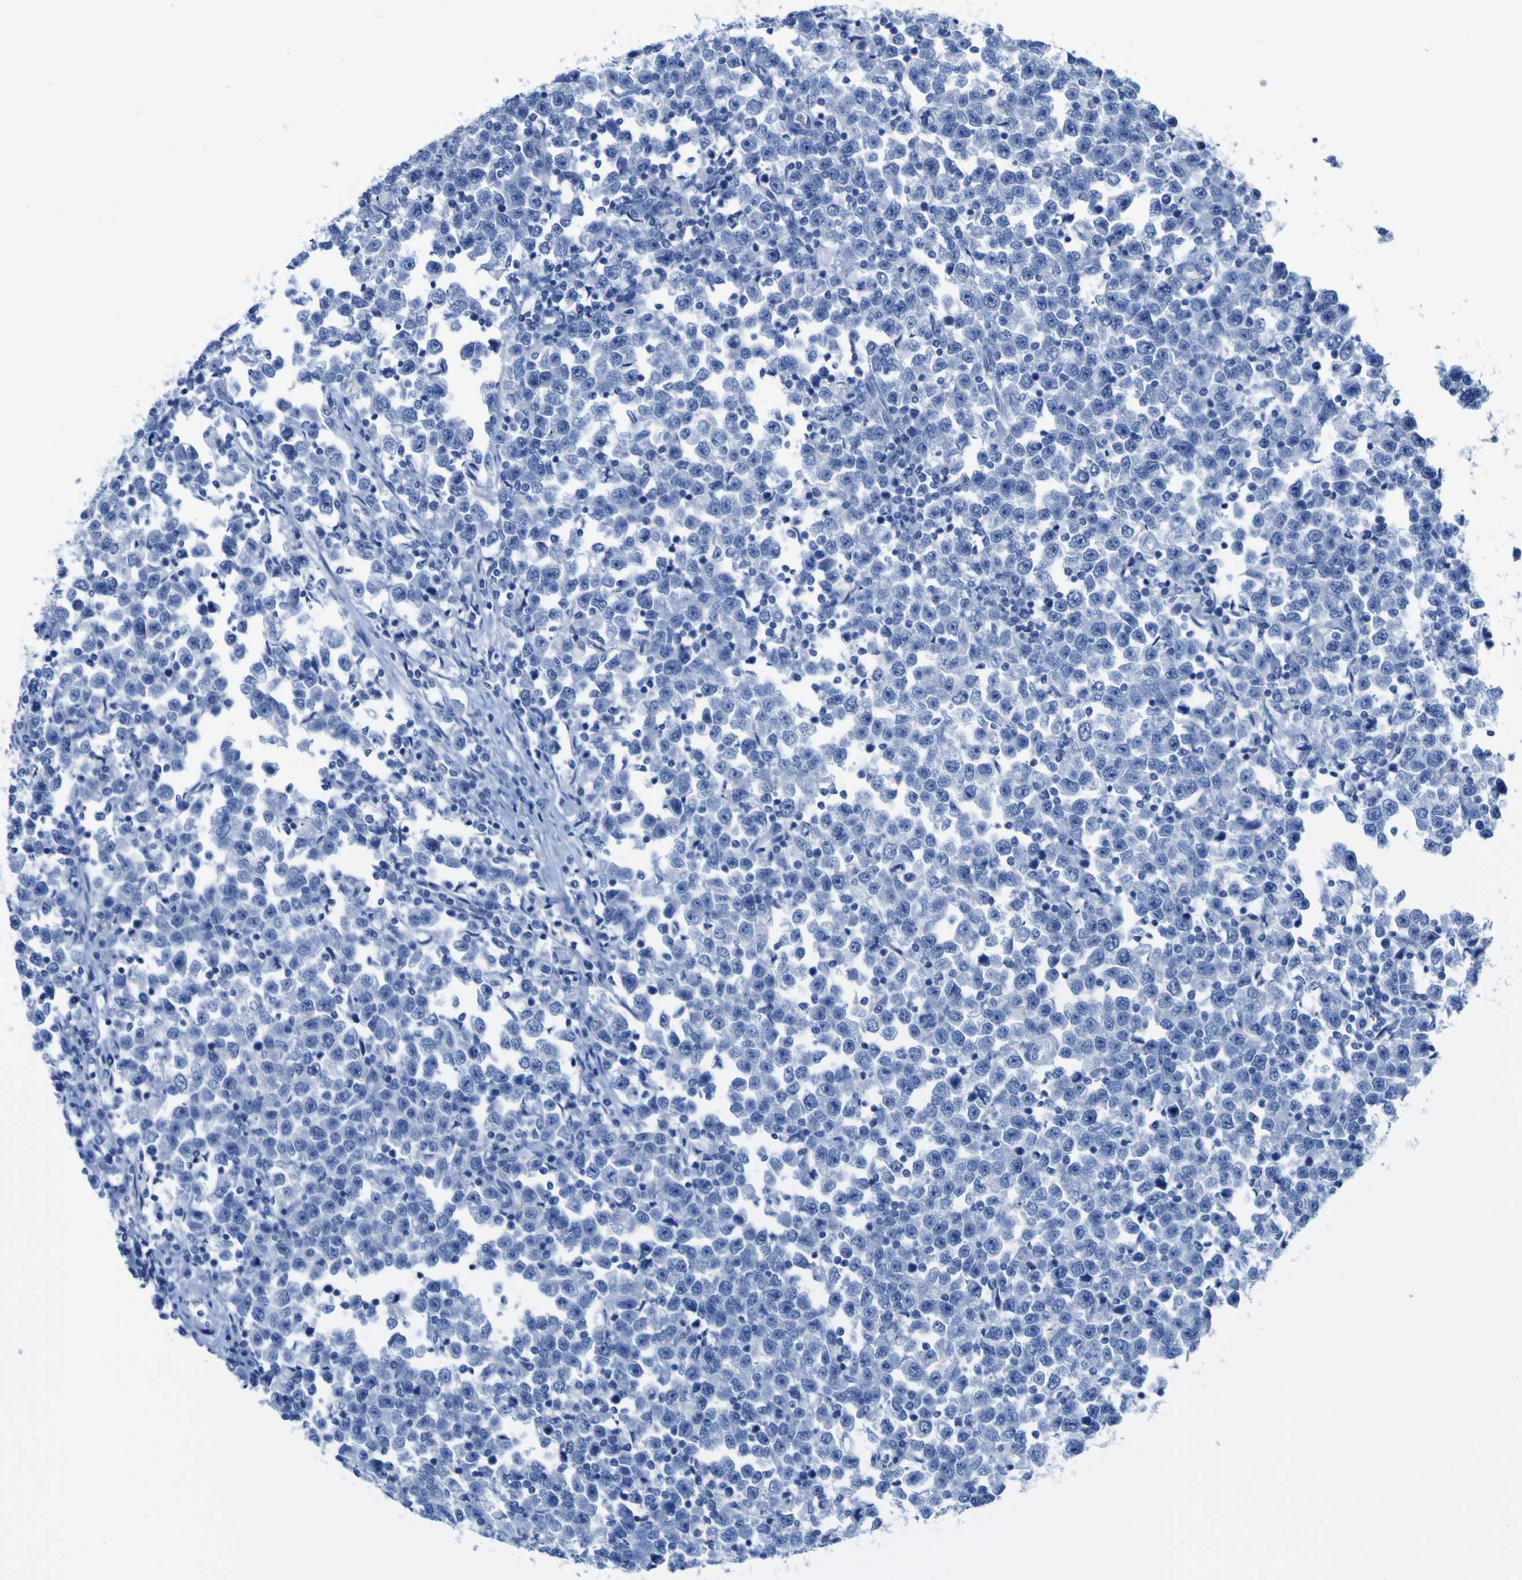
{"staining": {"intensity": "negative", "quantity": "none", "location": "none"}, "tissue": "testis cancer", "cell_type": "Tumor cells", "image_type": "cancer", "snomed": [{"axis": "morphology", "description": "Seminoma, NOS"}, {"axis": "topography", "description": "Testis"}], "caption": "The micrograph shows no staining of tumor cells in testis cancer (seminoma).", "gene": "DACH1", "patient": {"sex": "male", "age": 43}}